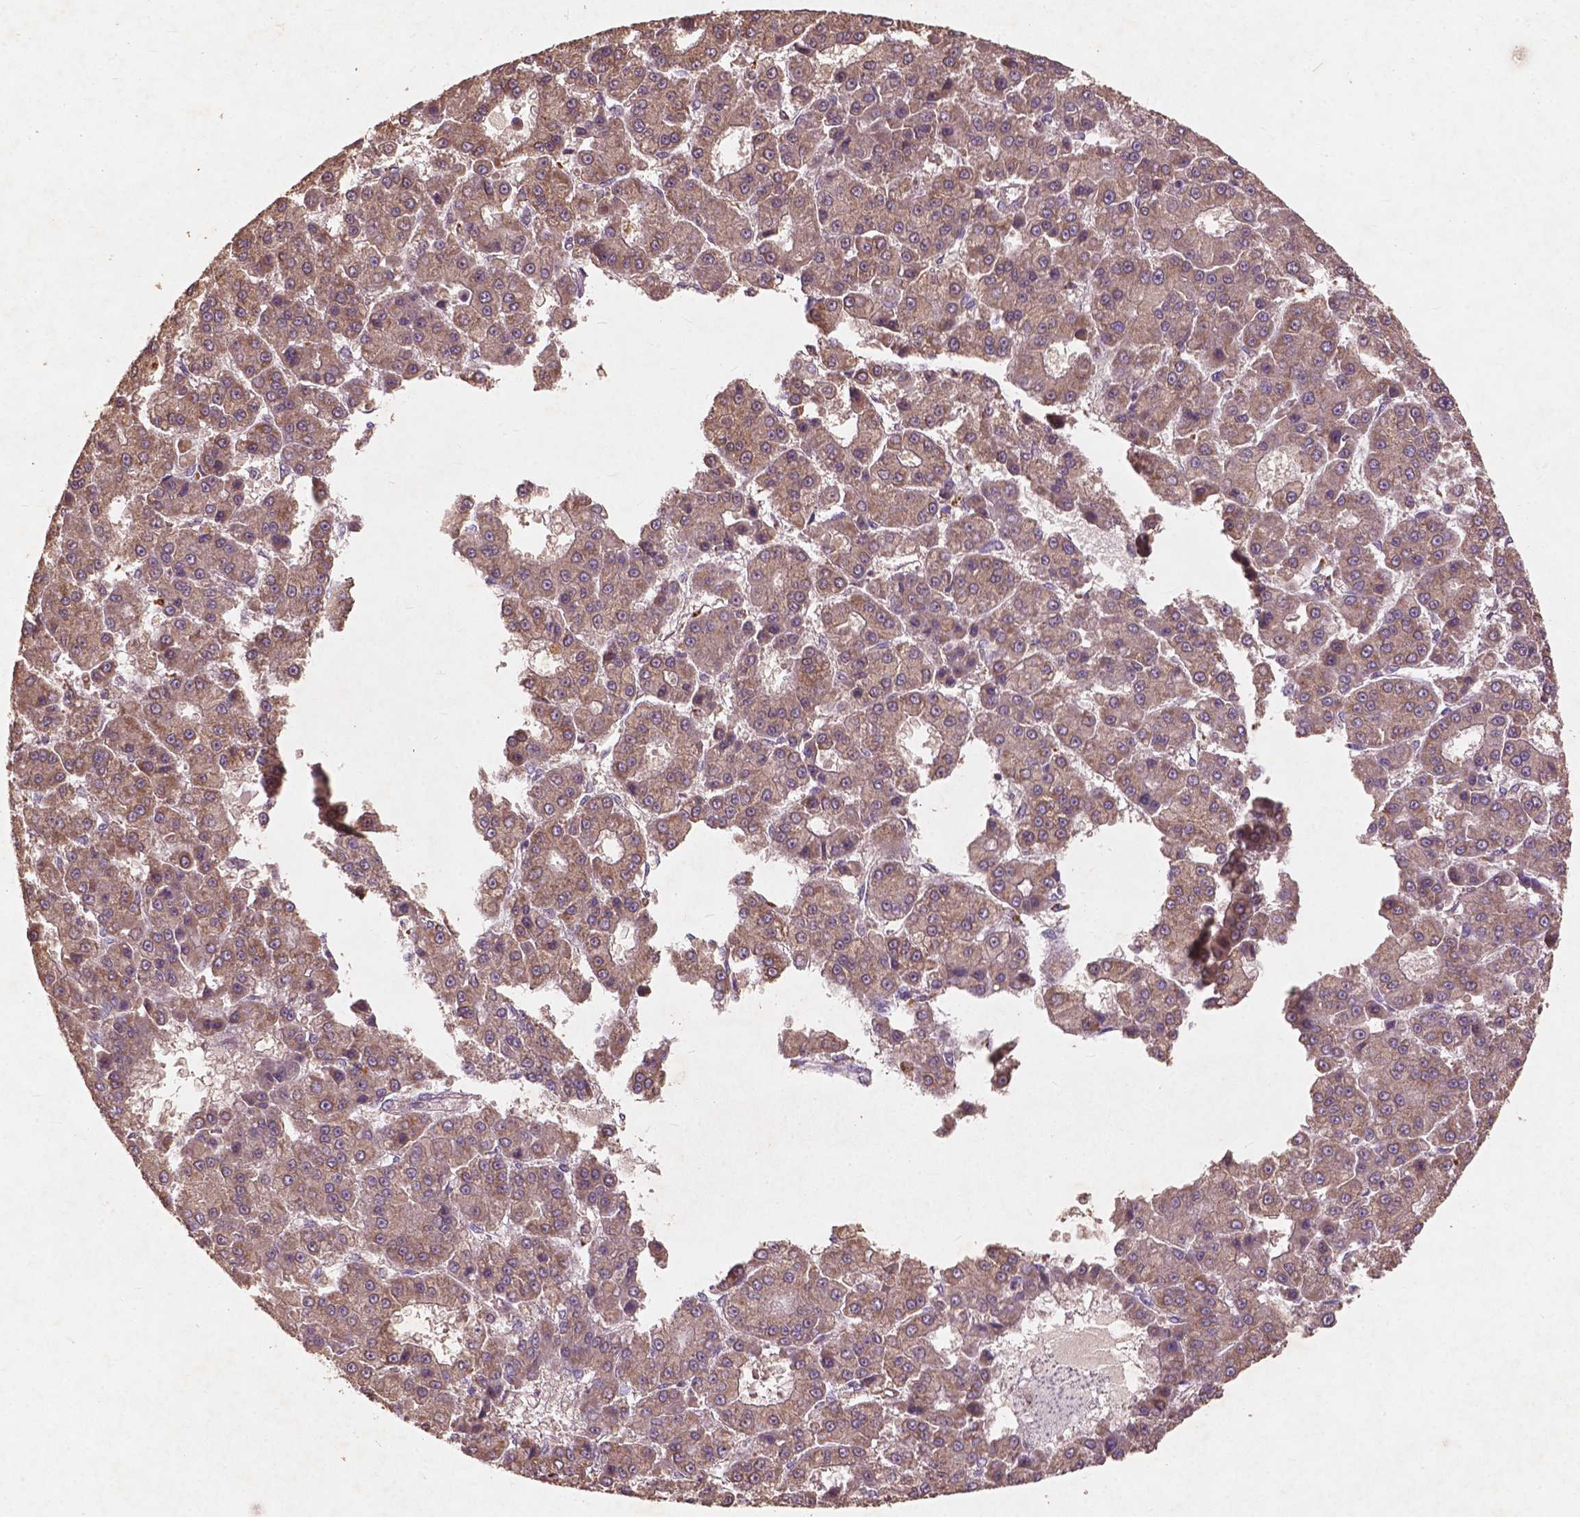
{"staining": {"intensity": "moderate", "quantity": ">75%", "location": "cytoplasmic/membranous"}, "tissue": "liver cancer", "cell_type": "Tumor cells", "image_type": "cancer", "snomed": [{"axis": "morphology", "description": "Carcinoma, Hepatocellular, NOS"}, {"axis": "topography", "description": "Liver"}], "caption": "Immunohistochemical staining of liver cancer exhibits medium levels of moderate cytoplasmic/membranous staining in about >75% of tumor cells.", "gene": "ST6GALNAC5", "patient": {"sex": "male", "age": 70}}